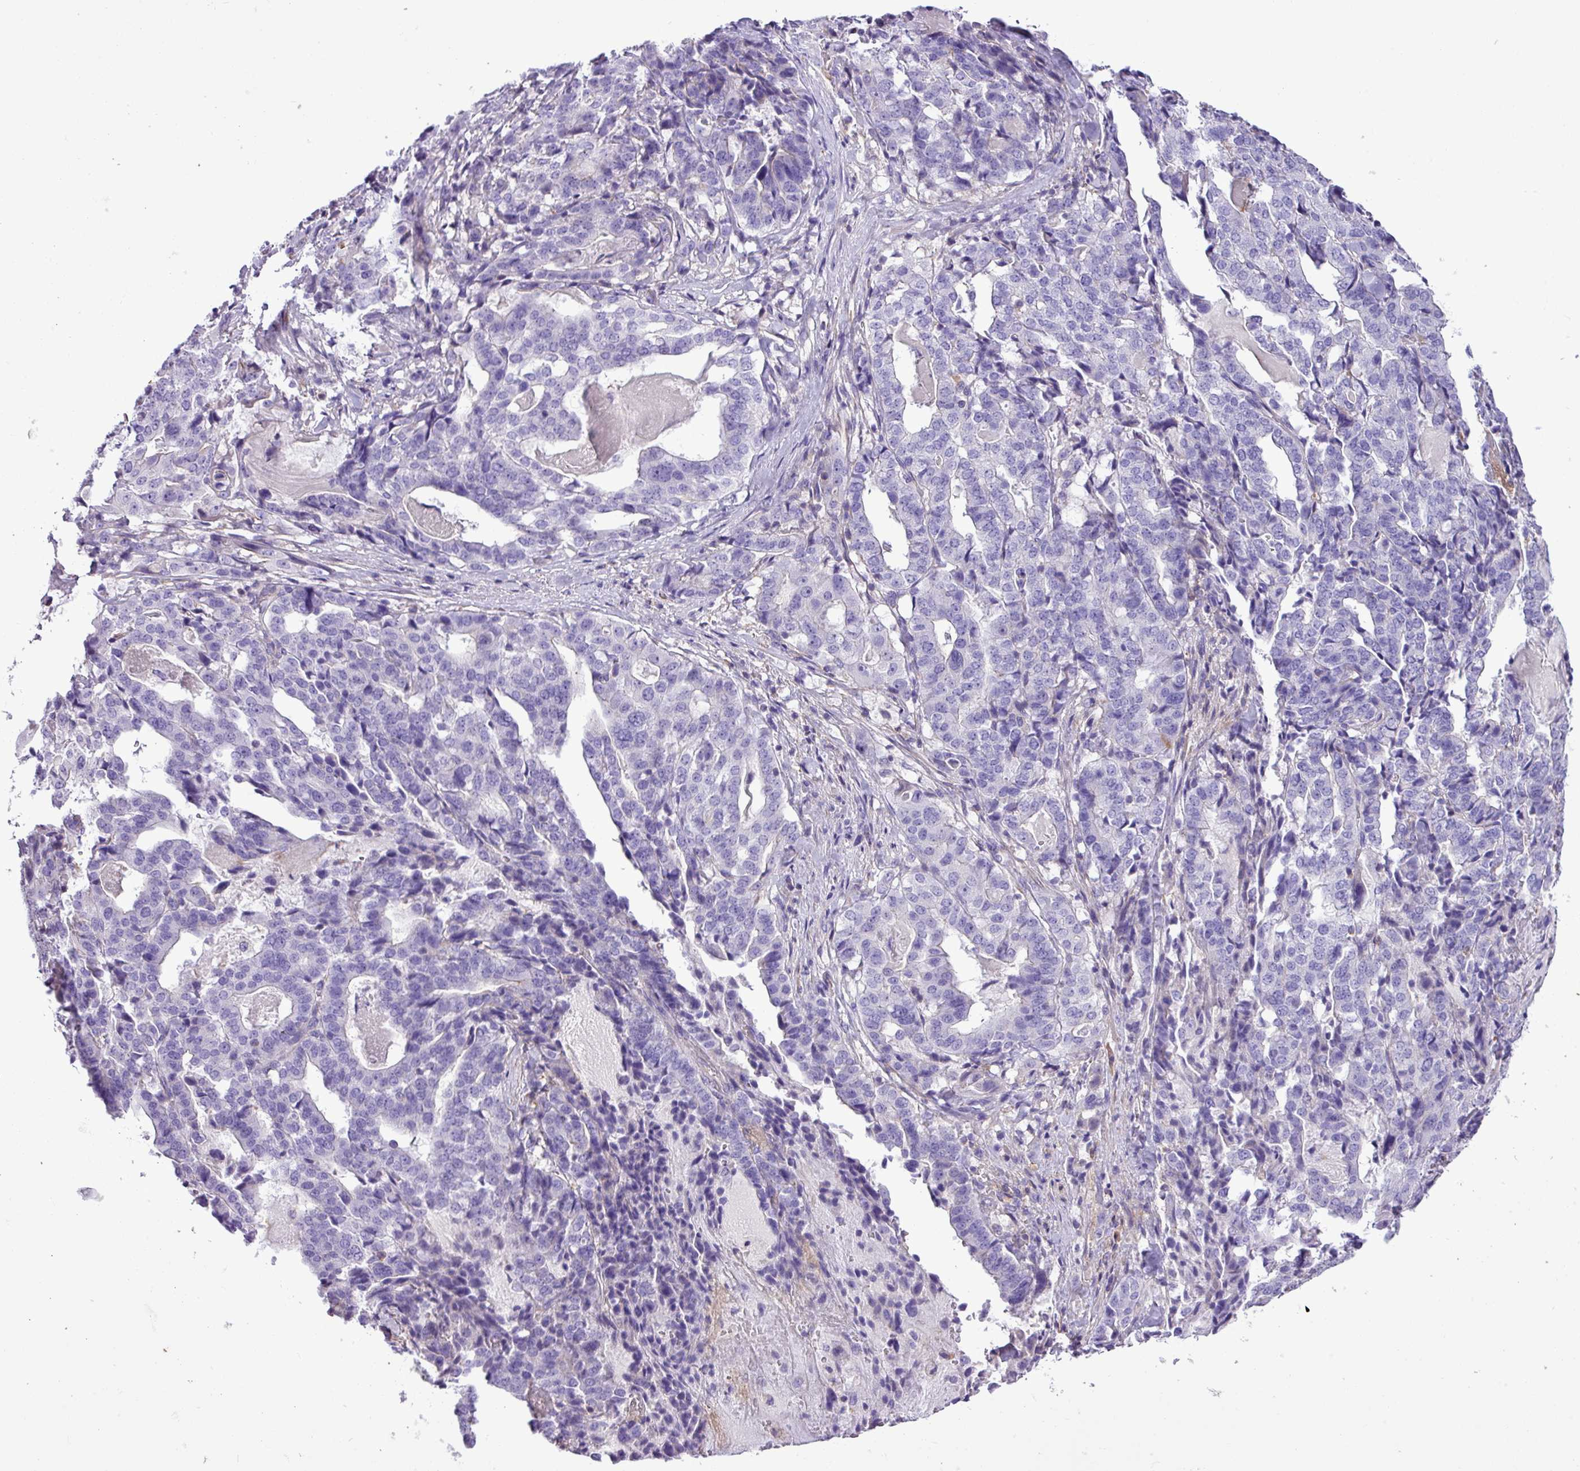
{"staining": {"intensity": "negative", "quantity": "none", "location": "none"}, "tissue": "stomach cancer", "cell_type": "Tumor cells", "image_type": "cancer", "snomed": [{"axis": "morphology", "description": "Adenocarcinoma, NOS"}, {"axis": "topography", "description": "Stomach"}], "caption": "This is an immunohistochemistry image of stomach cancer (adenocarcinoma). There is no positivity in tumor cells.", "gene": "ZNF334", "patient": {"sex": "male", "age": 48}}